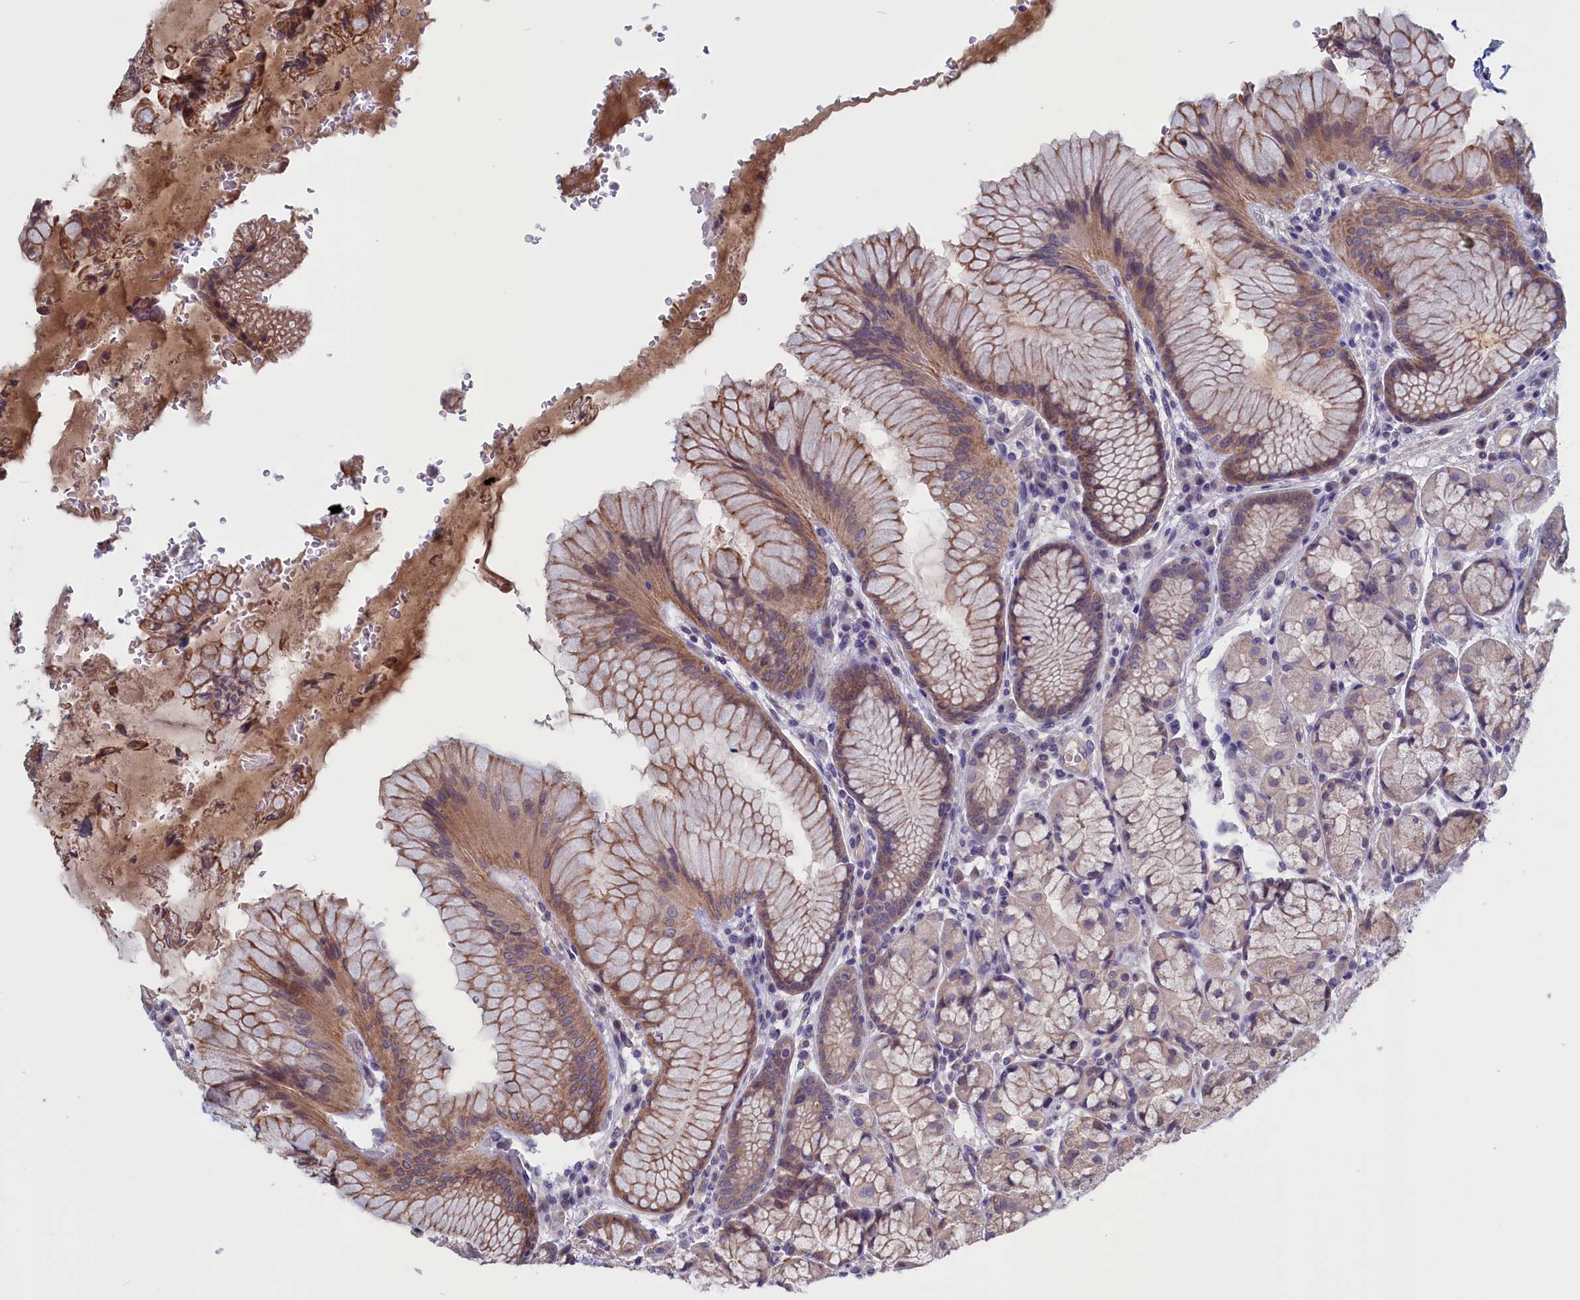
{"staining": {"intensity": "weak", "quantity": ">75%", "location": "cytoplasmic/membranous"}, "tissue": "stomach", "cell_type": "Glandular cells", "image_type": "normal", "snomed": [{"axis": "morphology", "description": "Normal tissue, NOS"}, {"axis": "topography", "description": "Stomach"}], "caption": "Weak cytoplasmic/membranous expression for a protein is appreciated in approximately >75% of glandular cells of benign stomach using immunohistochemistry.", "gene": "PLP2", "patient": {"sex": "male", "age": 63}}